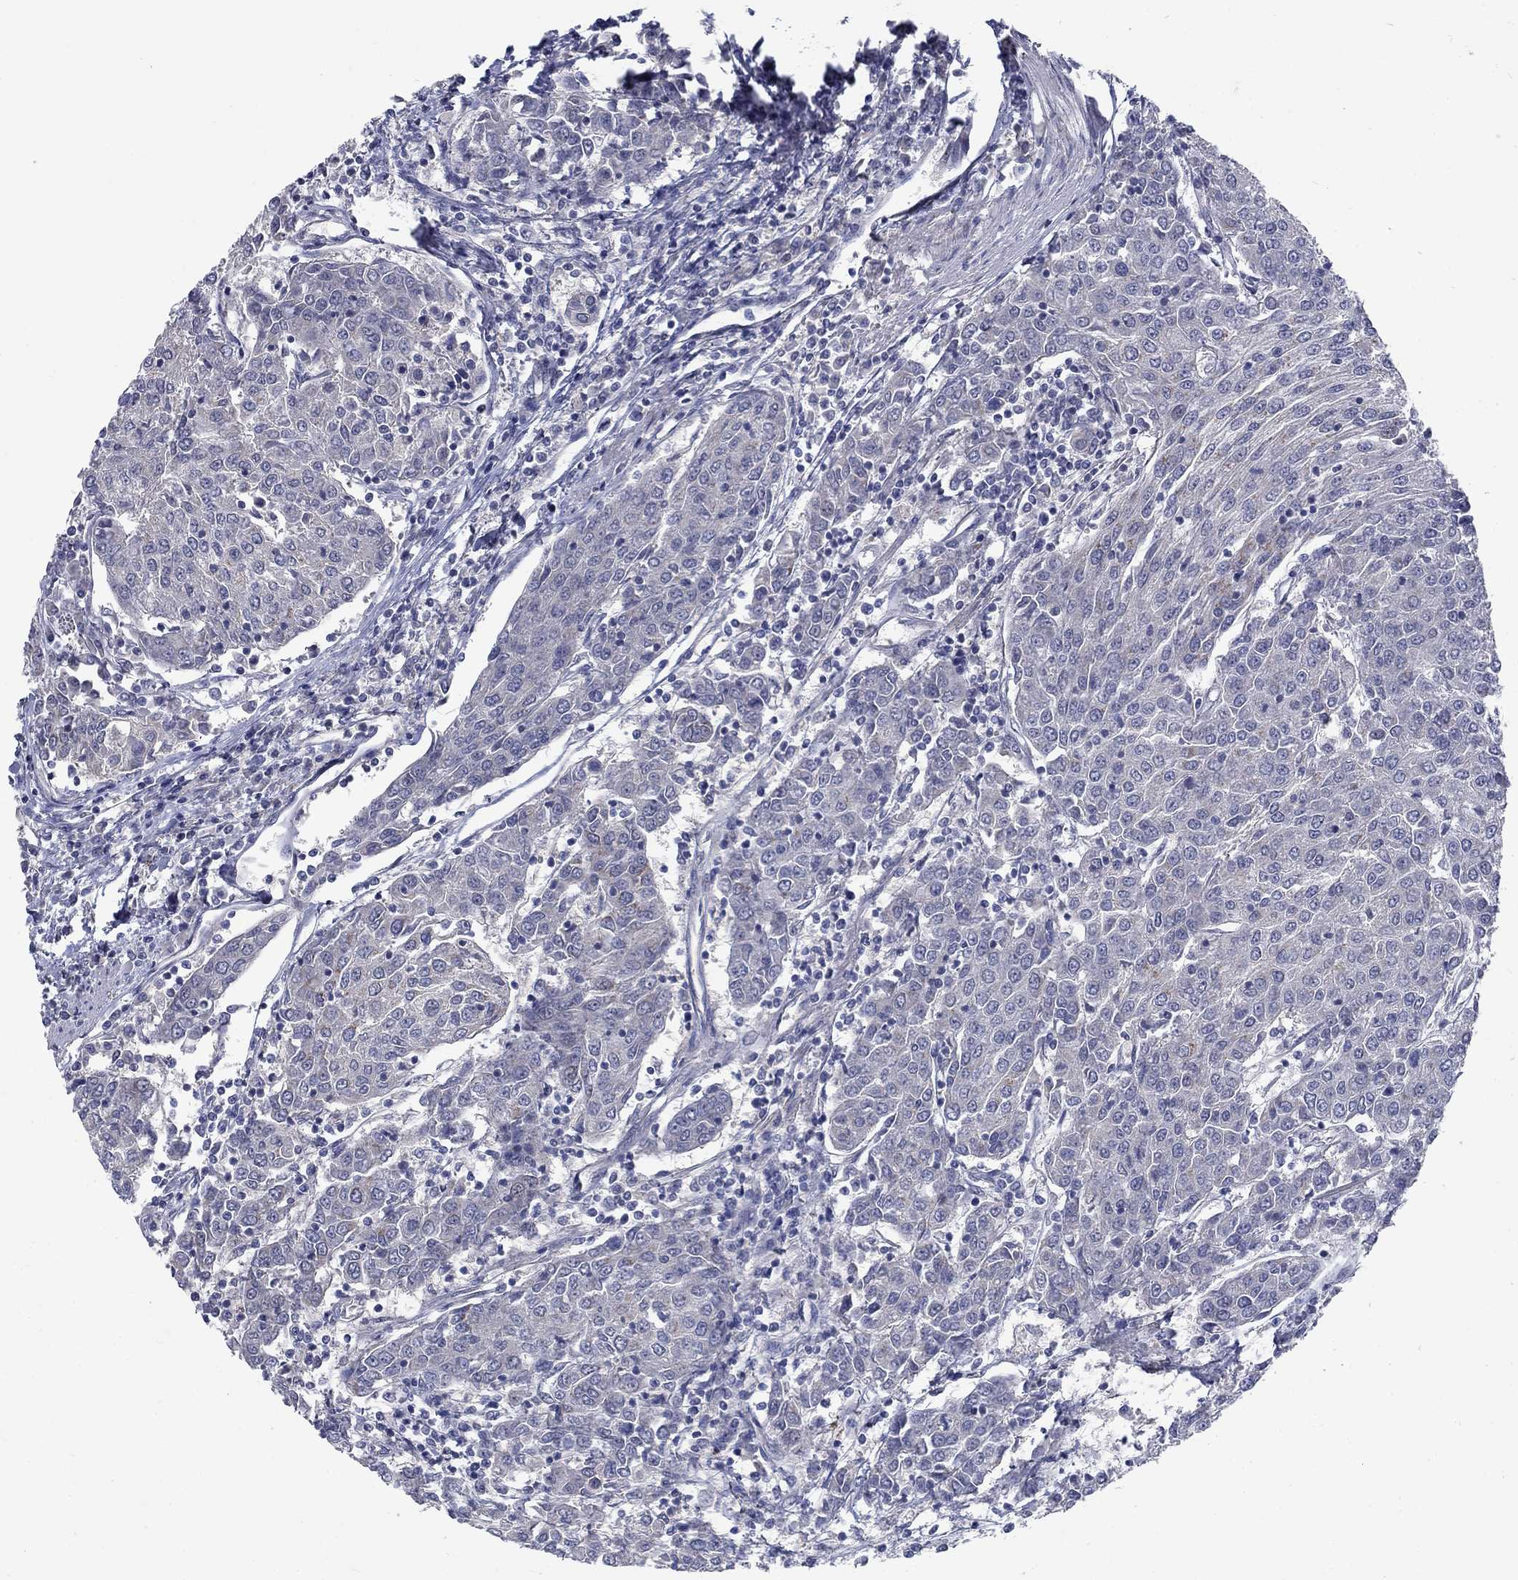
{"staining": {"intensity": "negative", "quantity": "none", "location": "none"}, "tissue": "urothelial cancer", "cell_type": "Tumor cells", "image_type": "cancer", "snomed": [{"axis": "morphology", "description": "Urothelial carcinoma, High grade"}, {"axis": "topography", "description": "Urinary bladder"}], "caption": "Tumor cells are negative for brown protein staining in urothelial cancer. (DAB (3,3'-diaminobenzidine) immunohistochemistry, high magnification).", "gene": "FAM3B", "patient": {"sex": "female", "age": 85}}